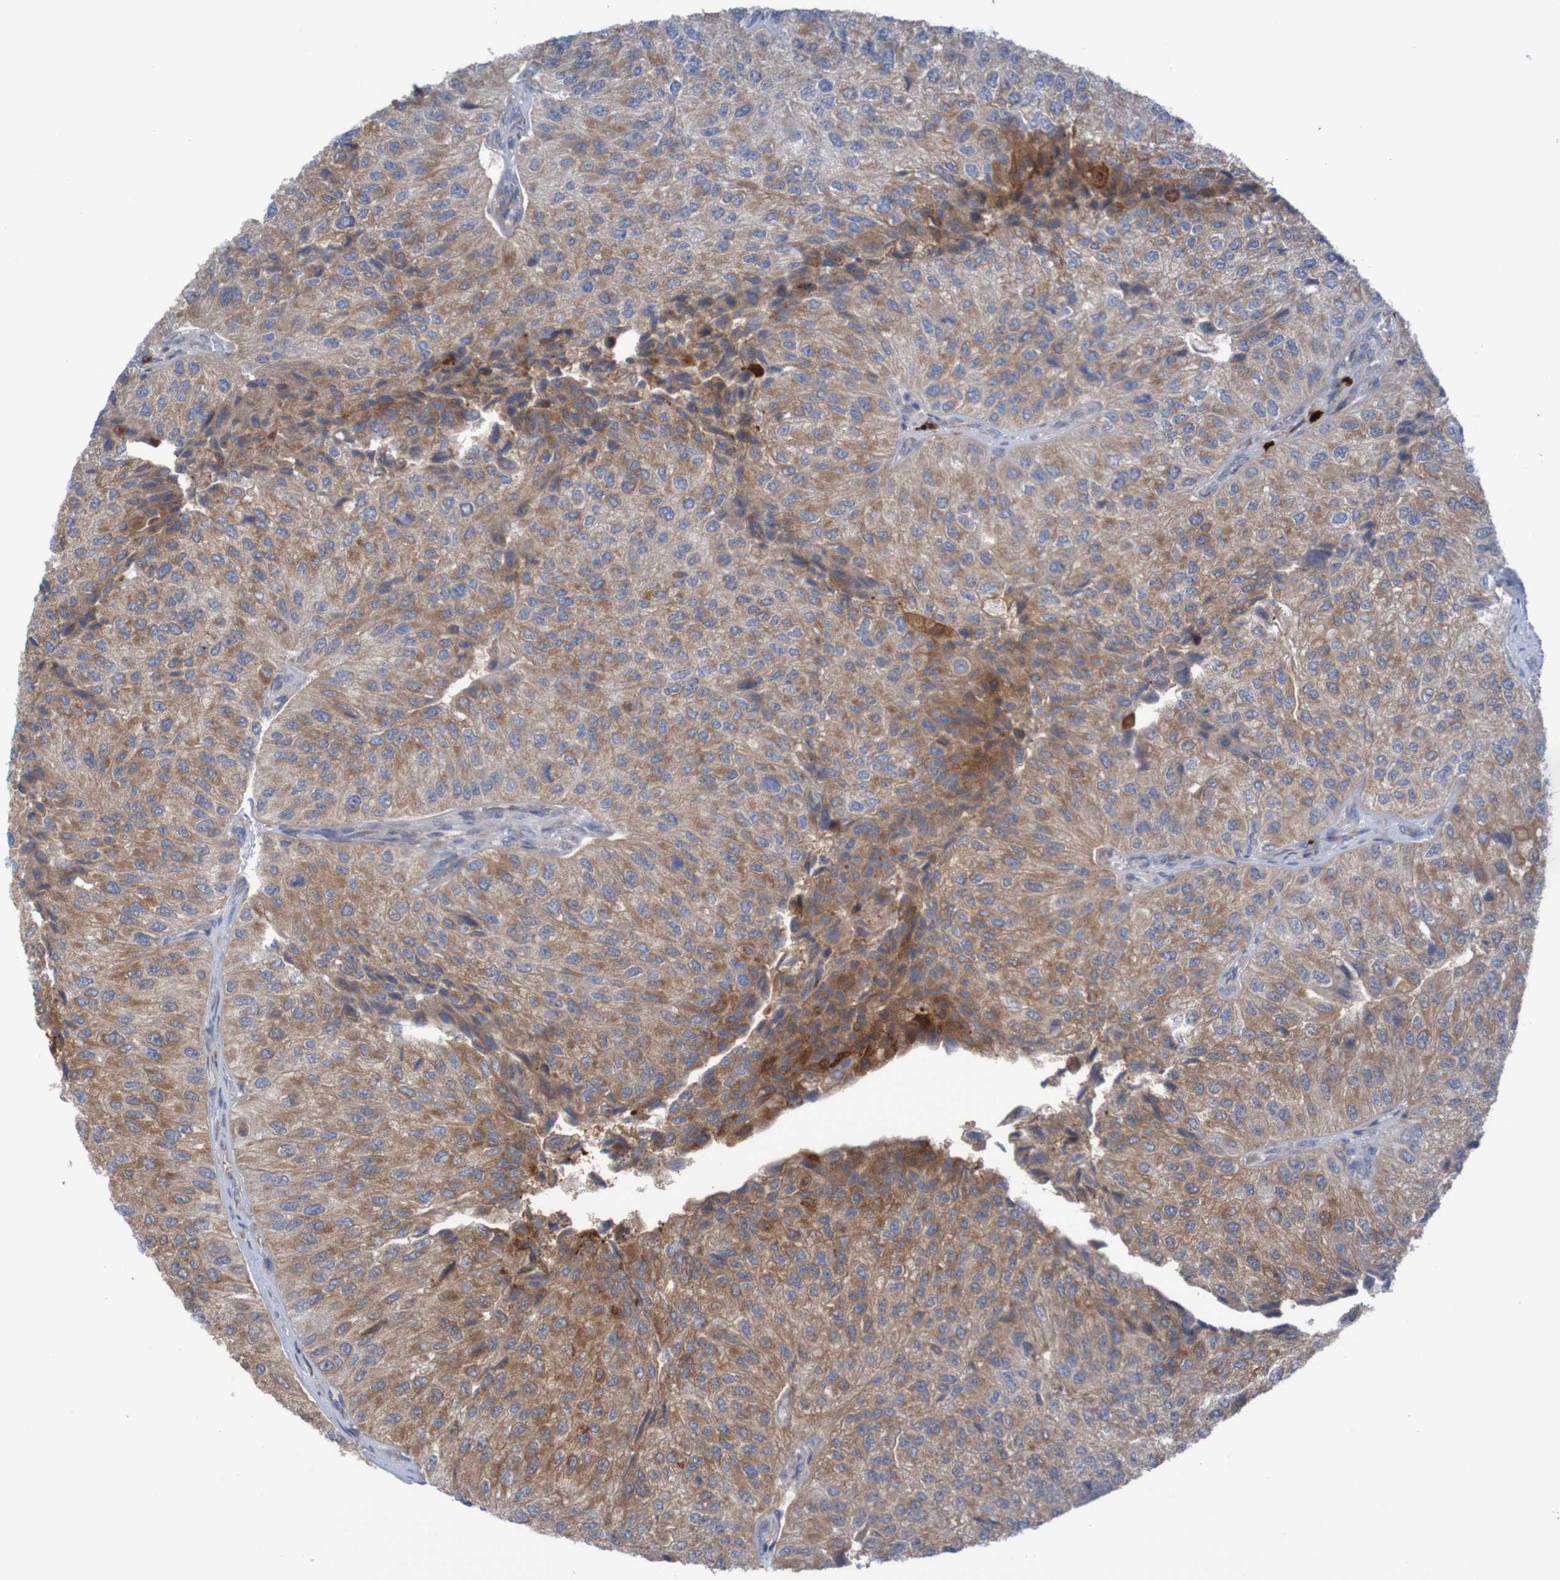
{"staining": {"intensity": "weak", "quantity": ">75%", "location": "cytoplasmic/membranous"}, "tissue": "urothelial cancer", "cell_type": "Tumor cells", "image_type": "cancer", "snomed": [{"axis": "morphology", "description": "Urothelial carcinoma, High grade"}, {"axis": "topography", "description": "Kidney"}, {"axis": "topography", "description": "Urinary bladder"}], "caption": "High-grade urothelial carcinoma was stained to show a protein in brown. There is low levels of weak cytoplasmic/membranous staining in approximately >75% of tumor cells.", "gene": "PARP4", "patient": {"sex": "male", "age": 77}}